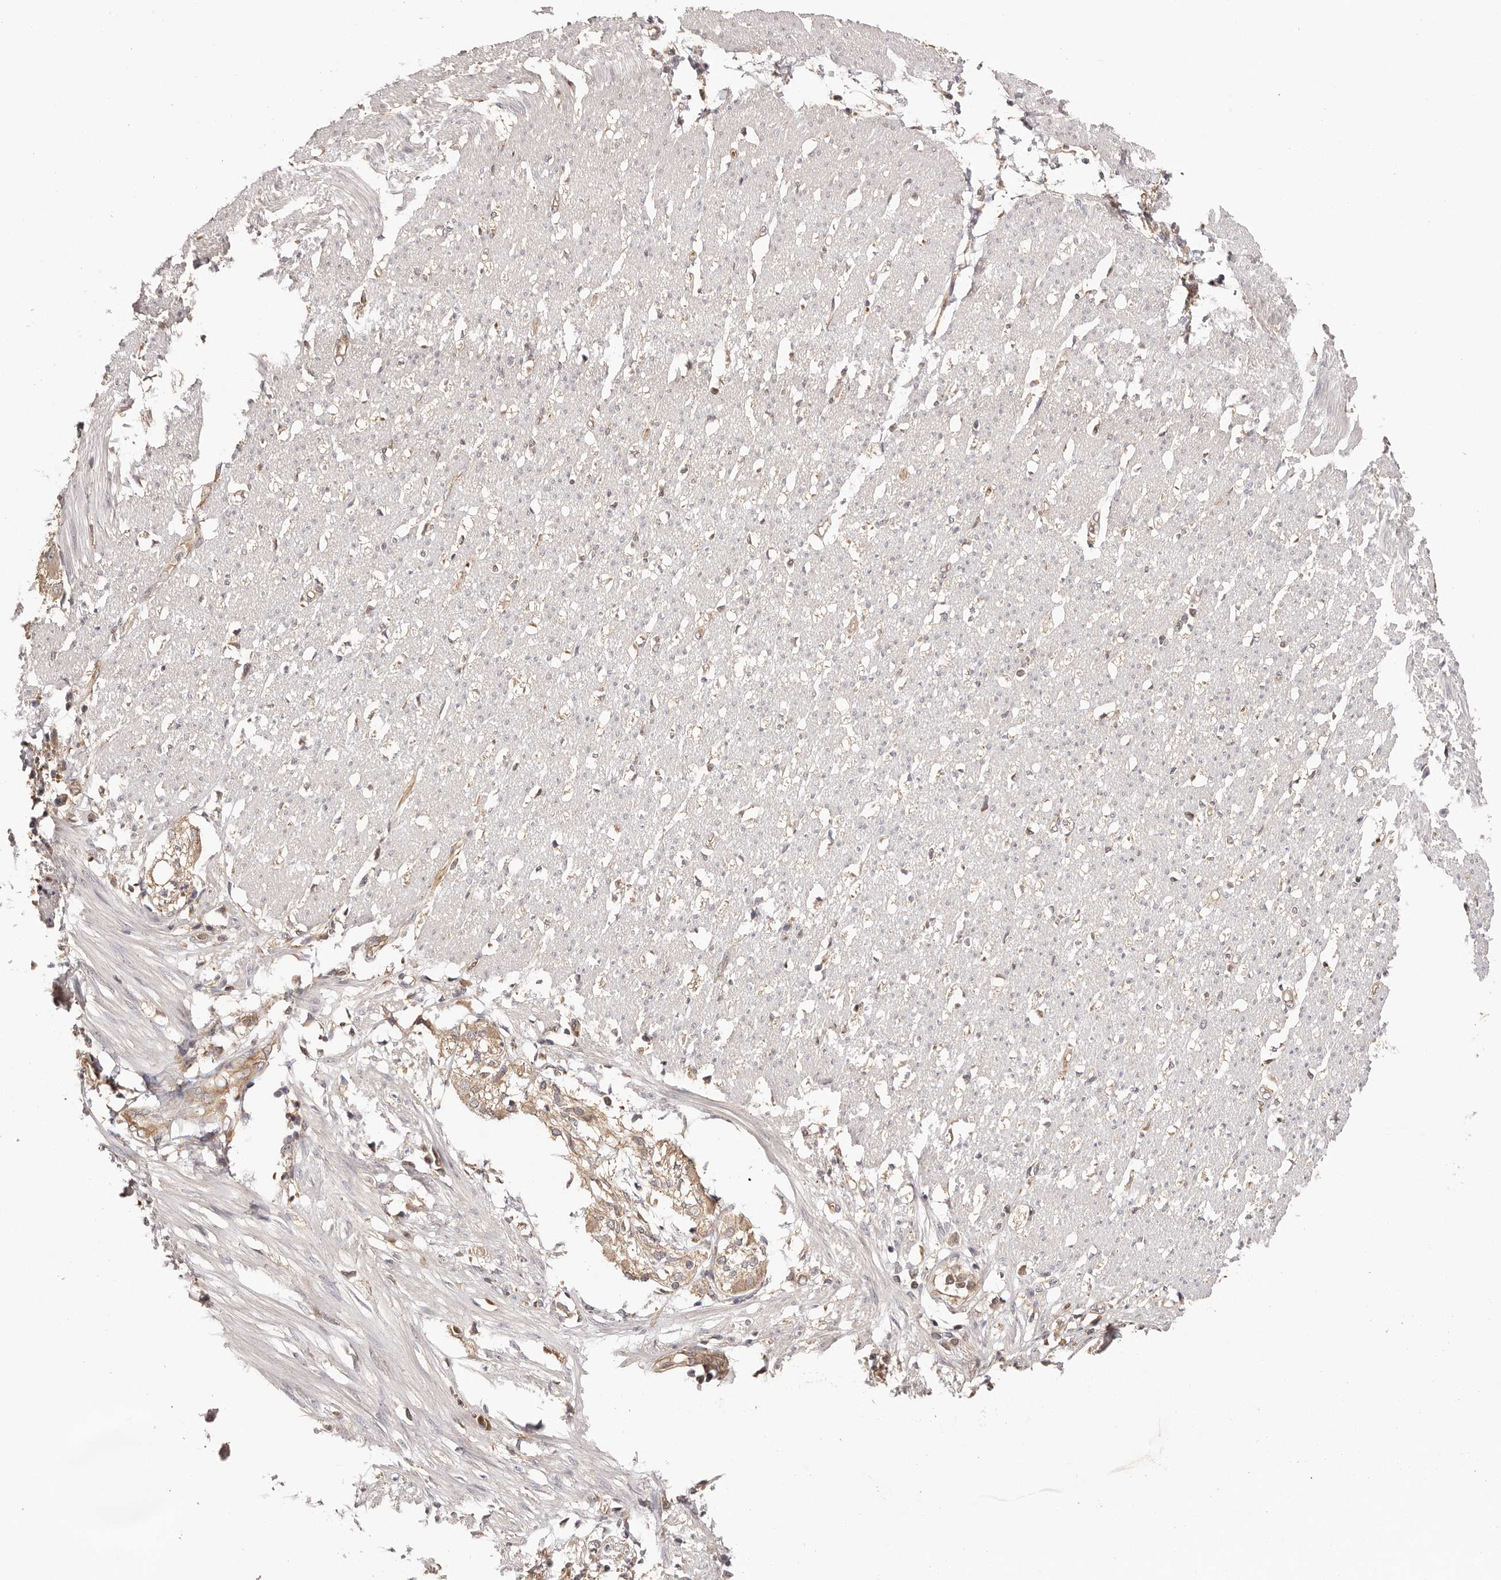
{"staining": {"intensity": "weak", "quantity": "<25%", "location": "cytoplasmic/membranous"}, "tissue": "smooth muscle", "cell_type": "Smooth muscle cells", "image_type": "normal", "snomed": [{"axis": "morphology", "description": "Normal tissue, NOS"}, {"axis": "morphology", "description": "Adenocarcinoma, NOS"}, {"axis": "topography", "description": "Colon"}, {"axis": "topography", "description": "Peripheral nerve tissue"}], "caption": "Smooth muscle cells show no significant protein staining in benign smooth muscle. (DAB immunohistochemistry (IHC) visualized using brightfield microscopy, high magnification).", "gene": "UBR2", "patient": {"sex": "male", "age": 14}}